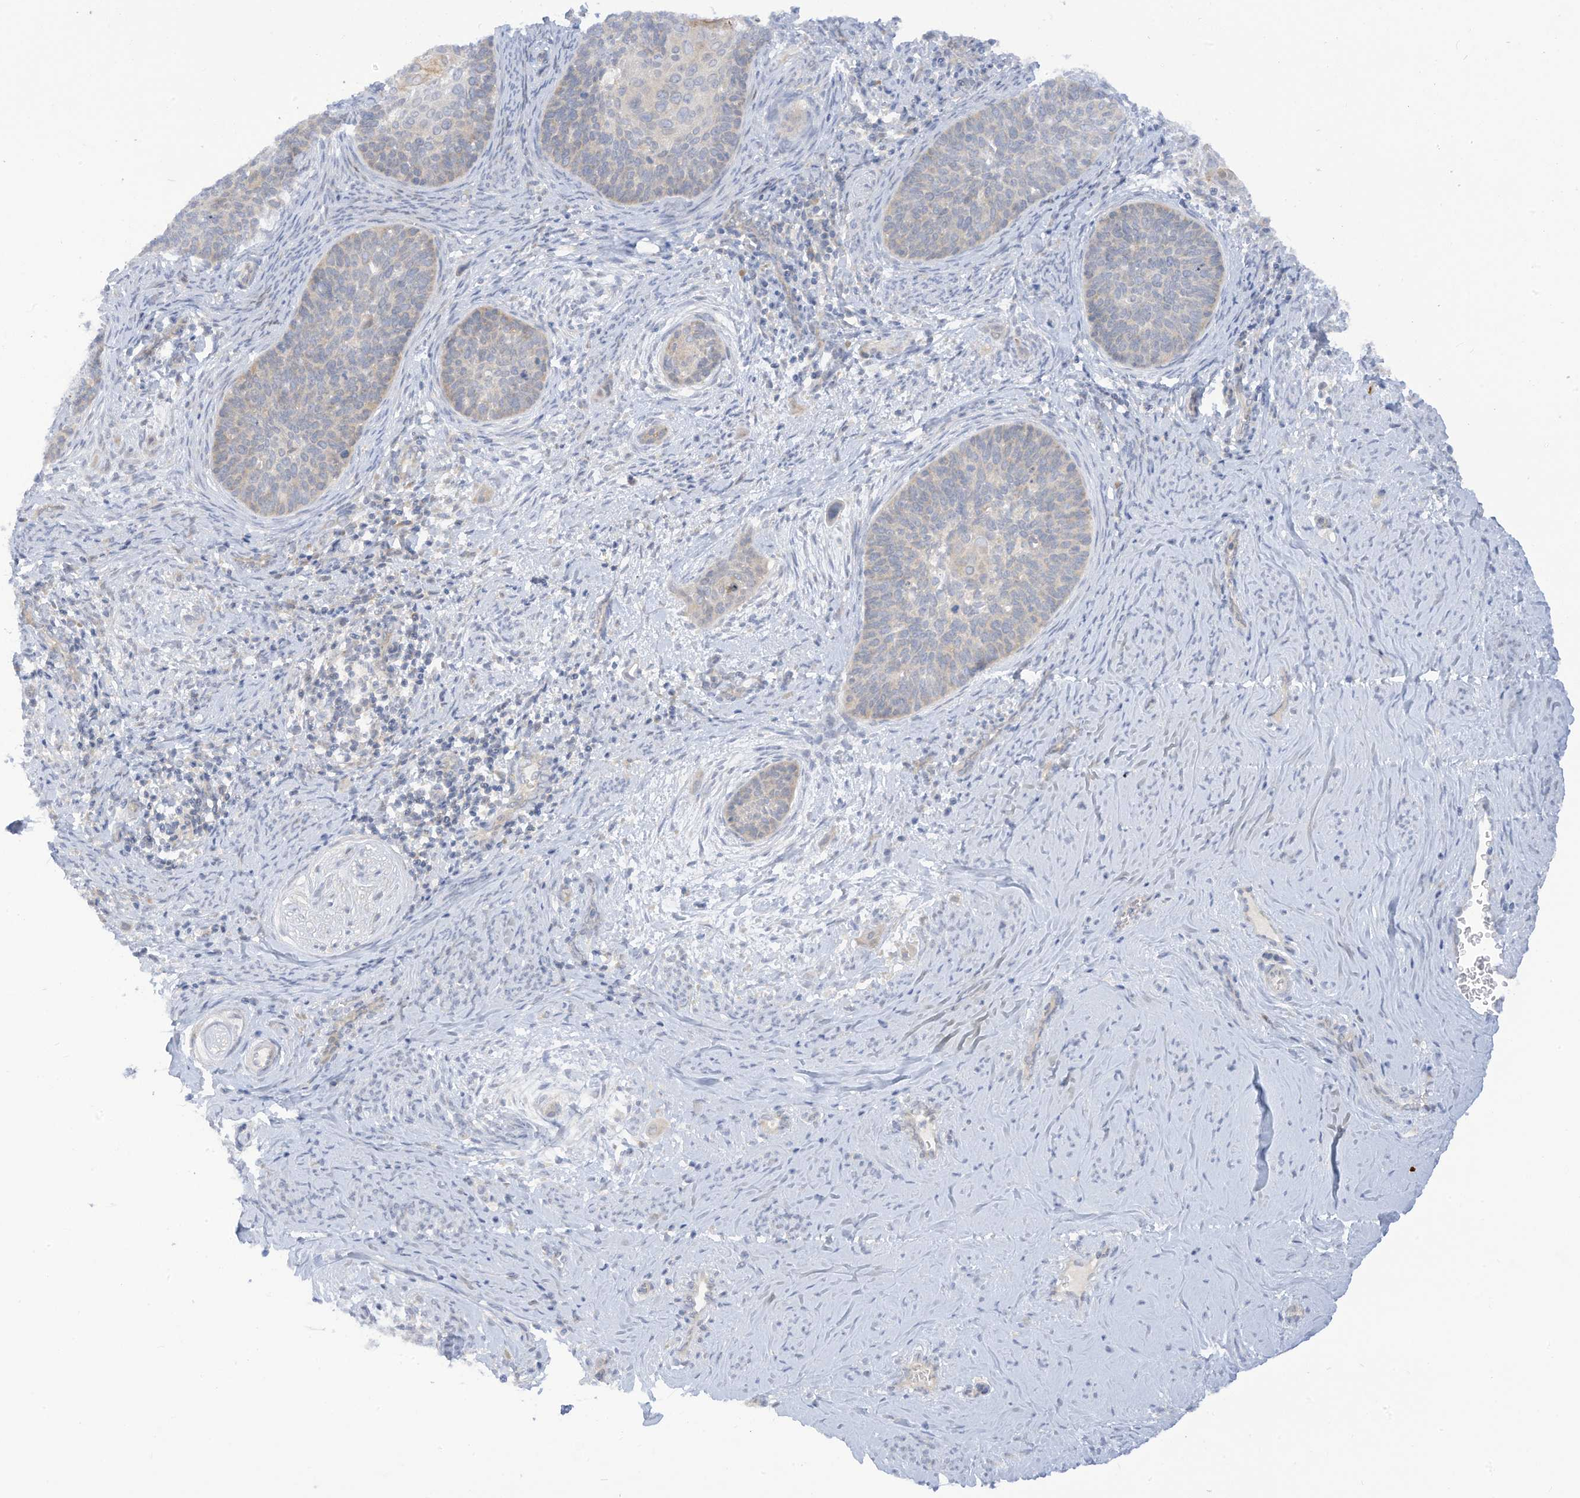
{"staining": {"intensity": "negative", "quantity": "none", "location": "none"}, "tissue": "cervical cancer", "cell_type": "Tumor cells", "image_type": "cancer", "snomed": [{"axis": "morphology", "description": "Squamous cell carcinoma, NOS"}, {"axis": "topography", "description": "Cervix"}], "caption": "This image is of cervical cancer stained with IHC to label a protein in brown with the nuclei are counter-stained blue. There is no staining in tumor cells. The staining is performed using DAB brown chromogen with nuclei counter-stained in using hematoxylin.", "gene": "LRRN2", "patient": {"sex": "female", "age": 33}}